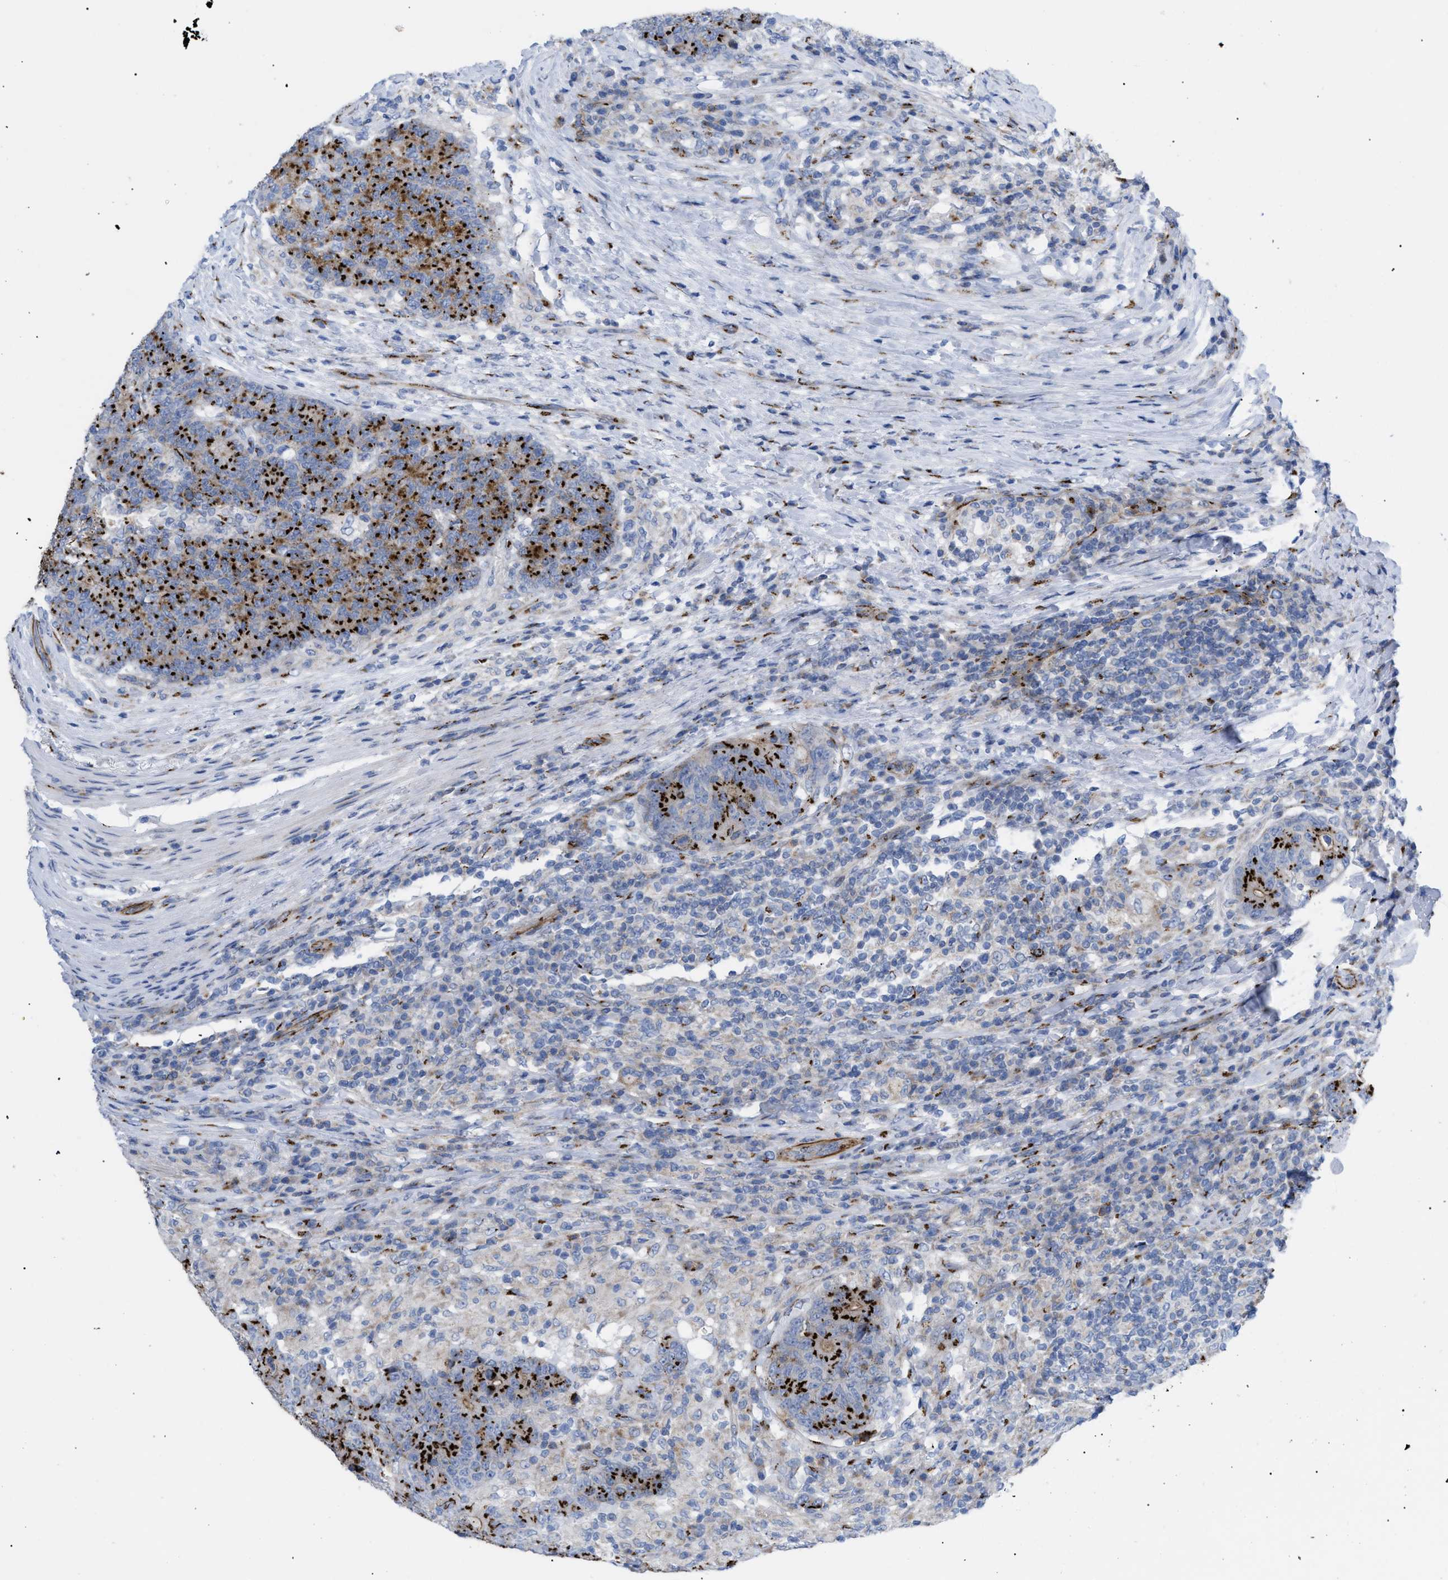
{"staining": {"intensity": "strong", "quantity": ">75%", "location": "cytoplasmic/membranous"}, "tissue": "colorectal cancer", "cell_type": "Tumor cells", "image_type": "cancer", "snomed": [{"axis": "morphology", "description": "Normal tissue, NOS"}, {"axis": "morphology", "description": "Adenocarcinoma, NOS"}, {"axis": "topography", "description": "Colon"}], "caption": "Immunohistochemical staining of colorectal cancer displays high levels of strong cytoplasmic/membranous staining in approximately >75% of tumor cells.", "gene": "TMEM17", "patient": {"sex": "female", "age": 75}}